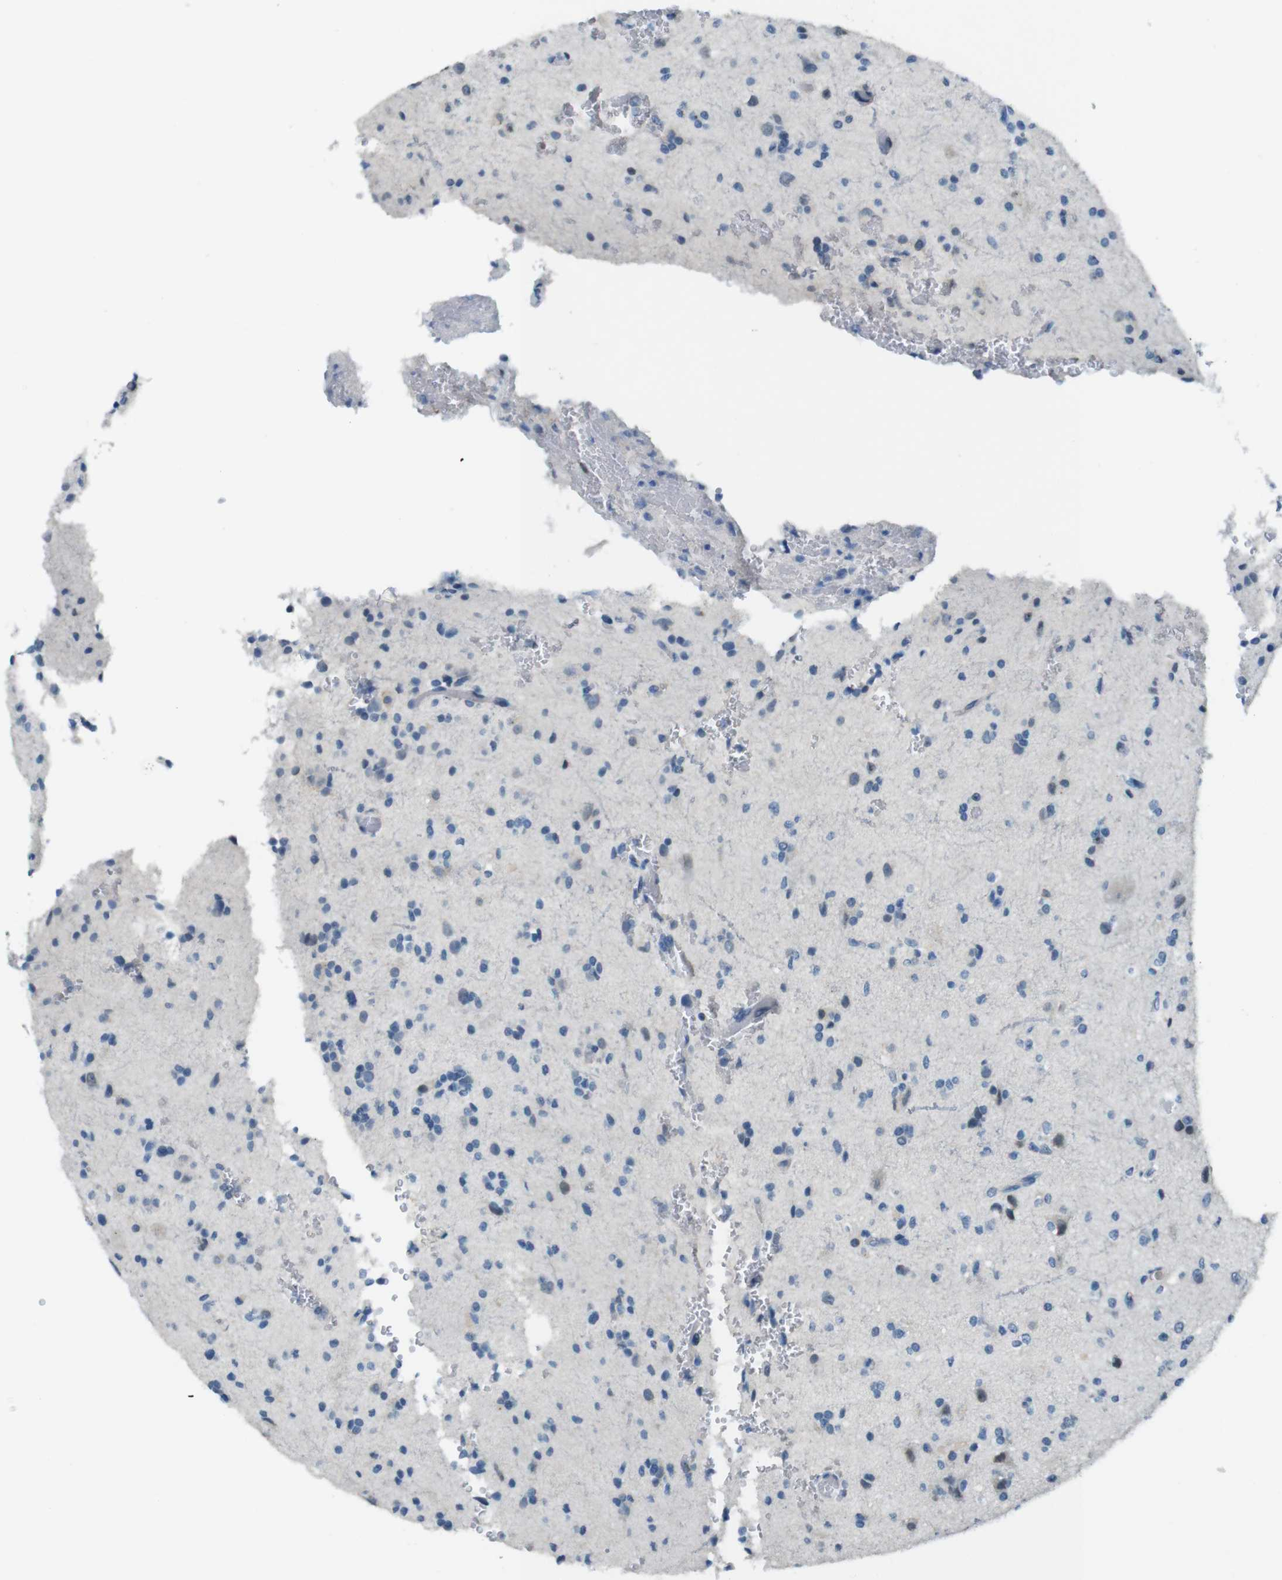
{"staining": {"intensity": "negative", "quantity": "none", "location": "none"}, "tissue": "glioma", "cell_type": "Tumor cells", "image_type": "cancer", "snomed": [{"axis": "morphology", "description": "Glioma, malignant, High grade"}, {"axis": "topography", "description": "Brain"}], "caption": "Immunohistochemistry of glioma displays no positivity in tumor cells.", "gene": "HRH2", "patient": {"sex": "male", "age": 47}}